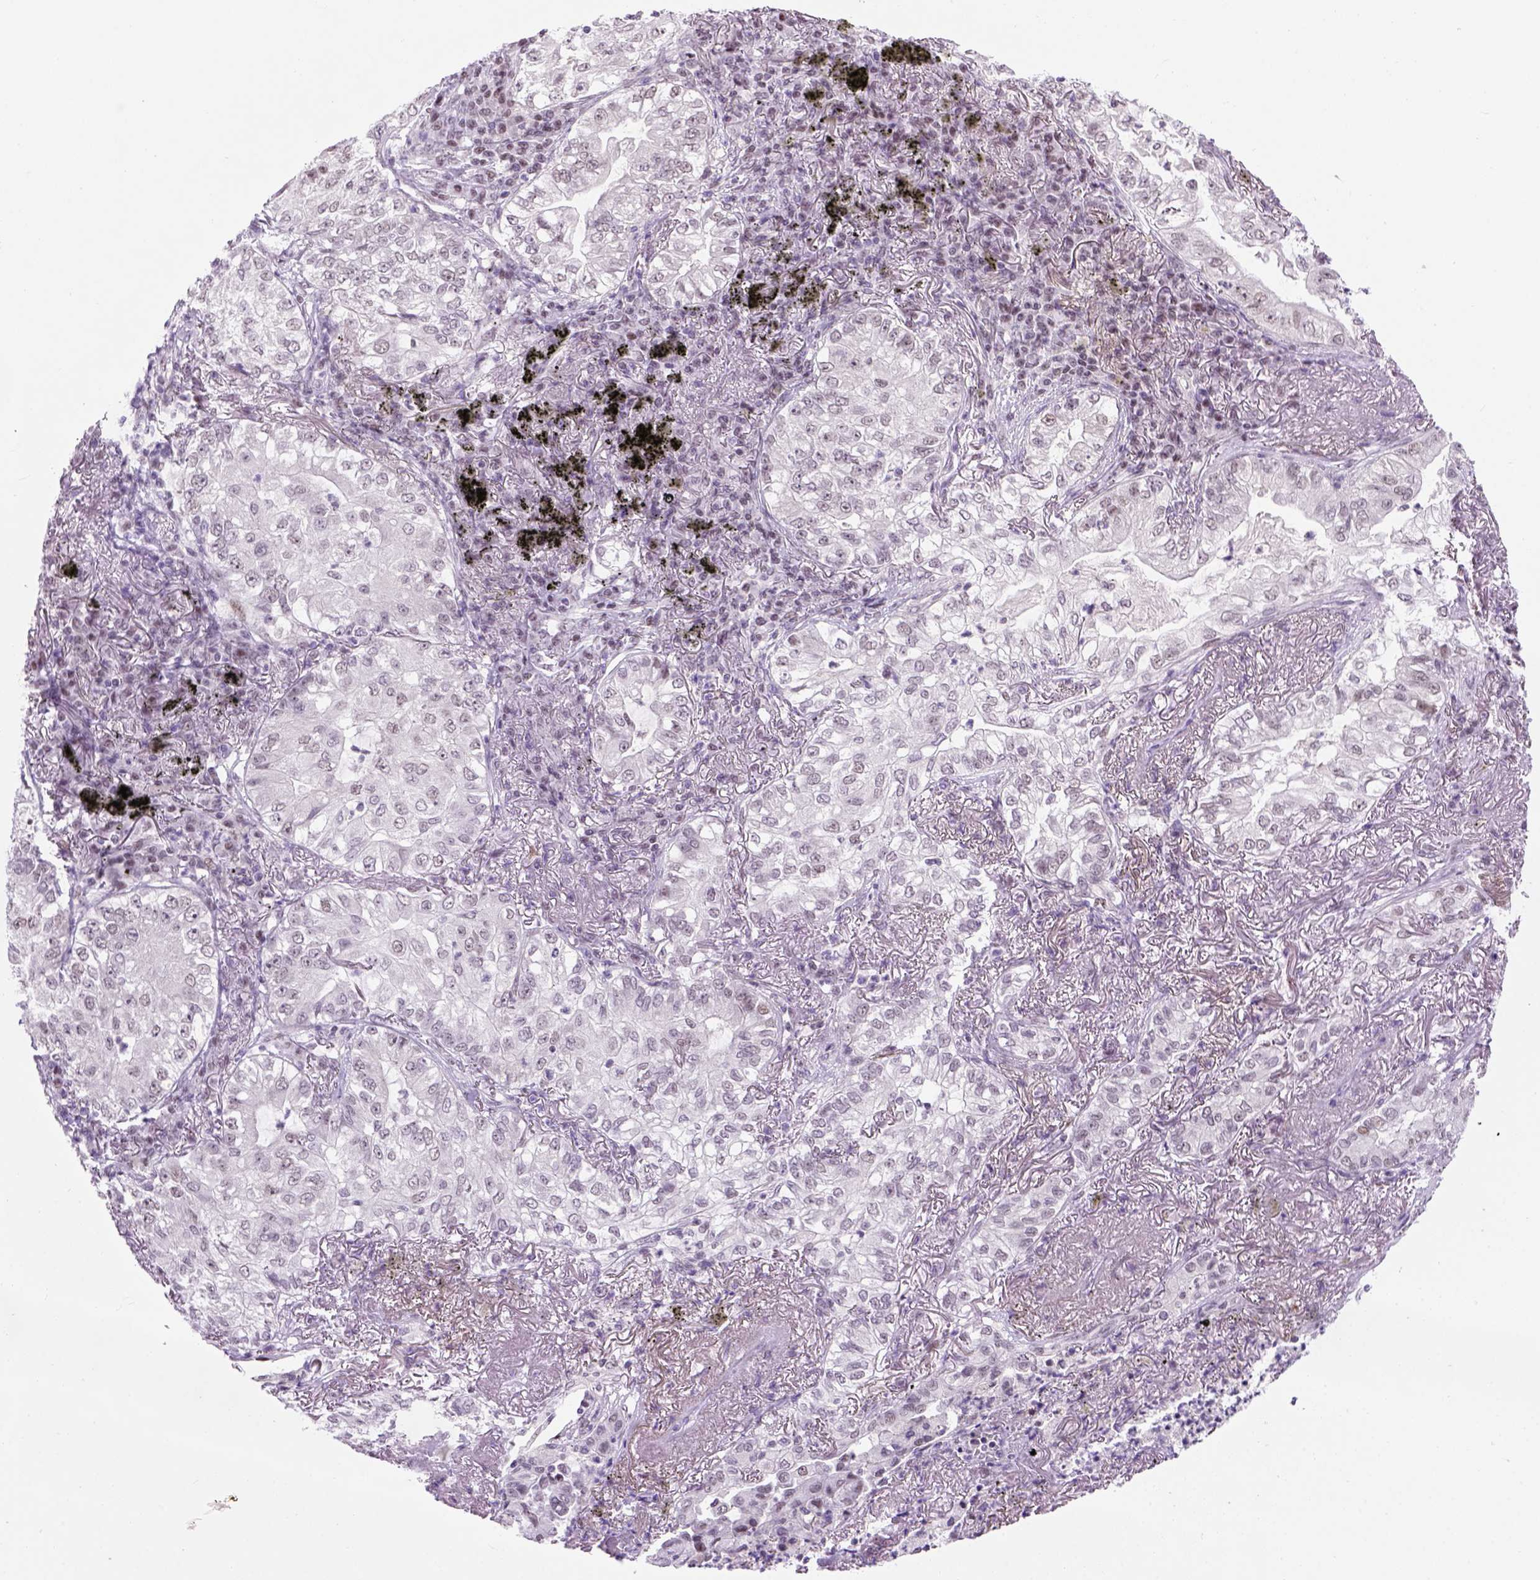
{"staining": {"intensity": "weak", "quantity": "<25%", "location": "nuclear"}, "tissue": "lung cancer", "cell_type": "Tumor cells", "image_type": "cancer", "snomed": [{"axis": "morphology", "description": "Adenocarcinoma, NOS"}, {"axis": "topography", "description": "Lung"}], "caption": "Tumor cells are negative for brown protein staining in lung cancer (adenocarcinoma). (DAB immunohistochemistry (IHC) visualized using brightfield microscopy, high magnification).", "gene": "TBPL1", "patient": {"sex": "female", "age": 73}}